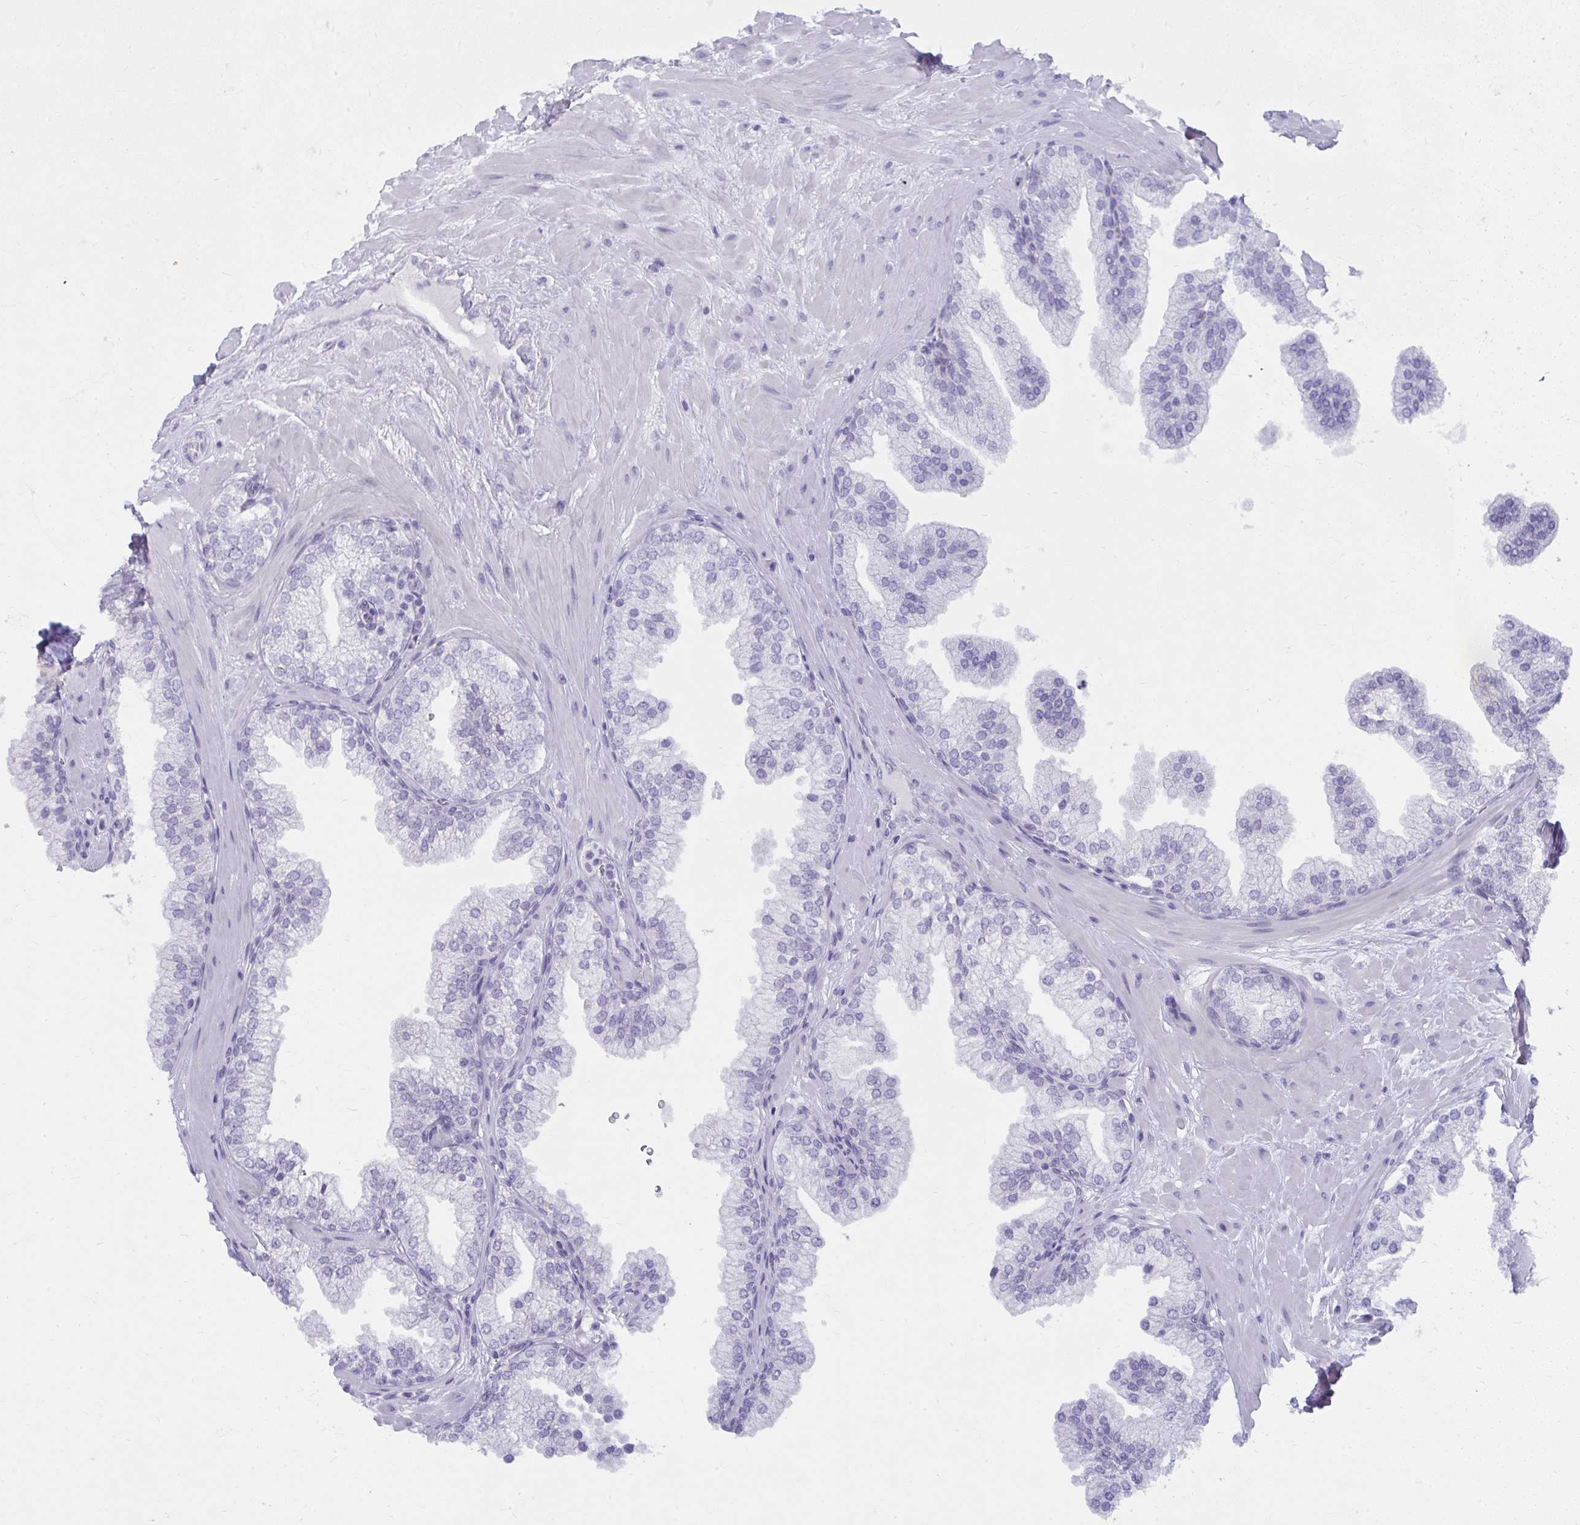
{"staining": {"intensity": "negative", "quantity": "none", "location": "none"}, "tissue": "prostate", "cell_type": "Glandular cells", "image_type": "normal", "snomed": [{"axis": "morphology", "description": "Normal tissue, NOS"}, {"axis": "topography", "description": "Prostate"}, {"axis": "topography", "description": "Peripheral nerve tissue"}], "caption": "Glandular cells show no significant expression in normal prostate. Nuclei are stained in blue.", "gene": "UGT3A2", "patient": {"sex": "male", "age": 61}}